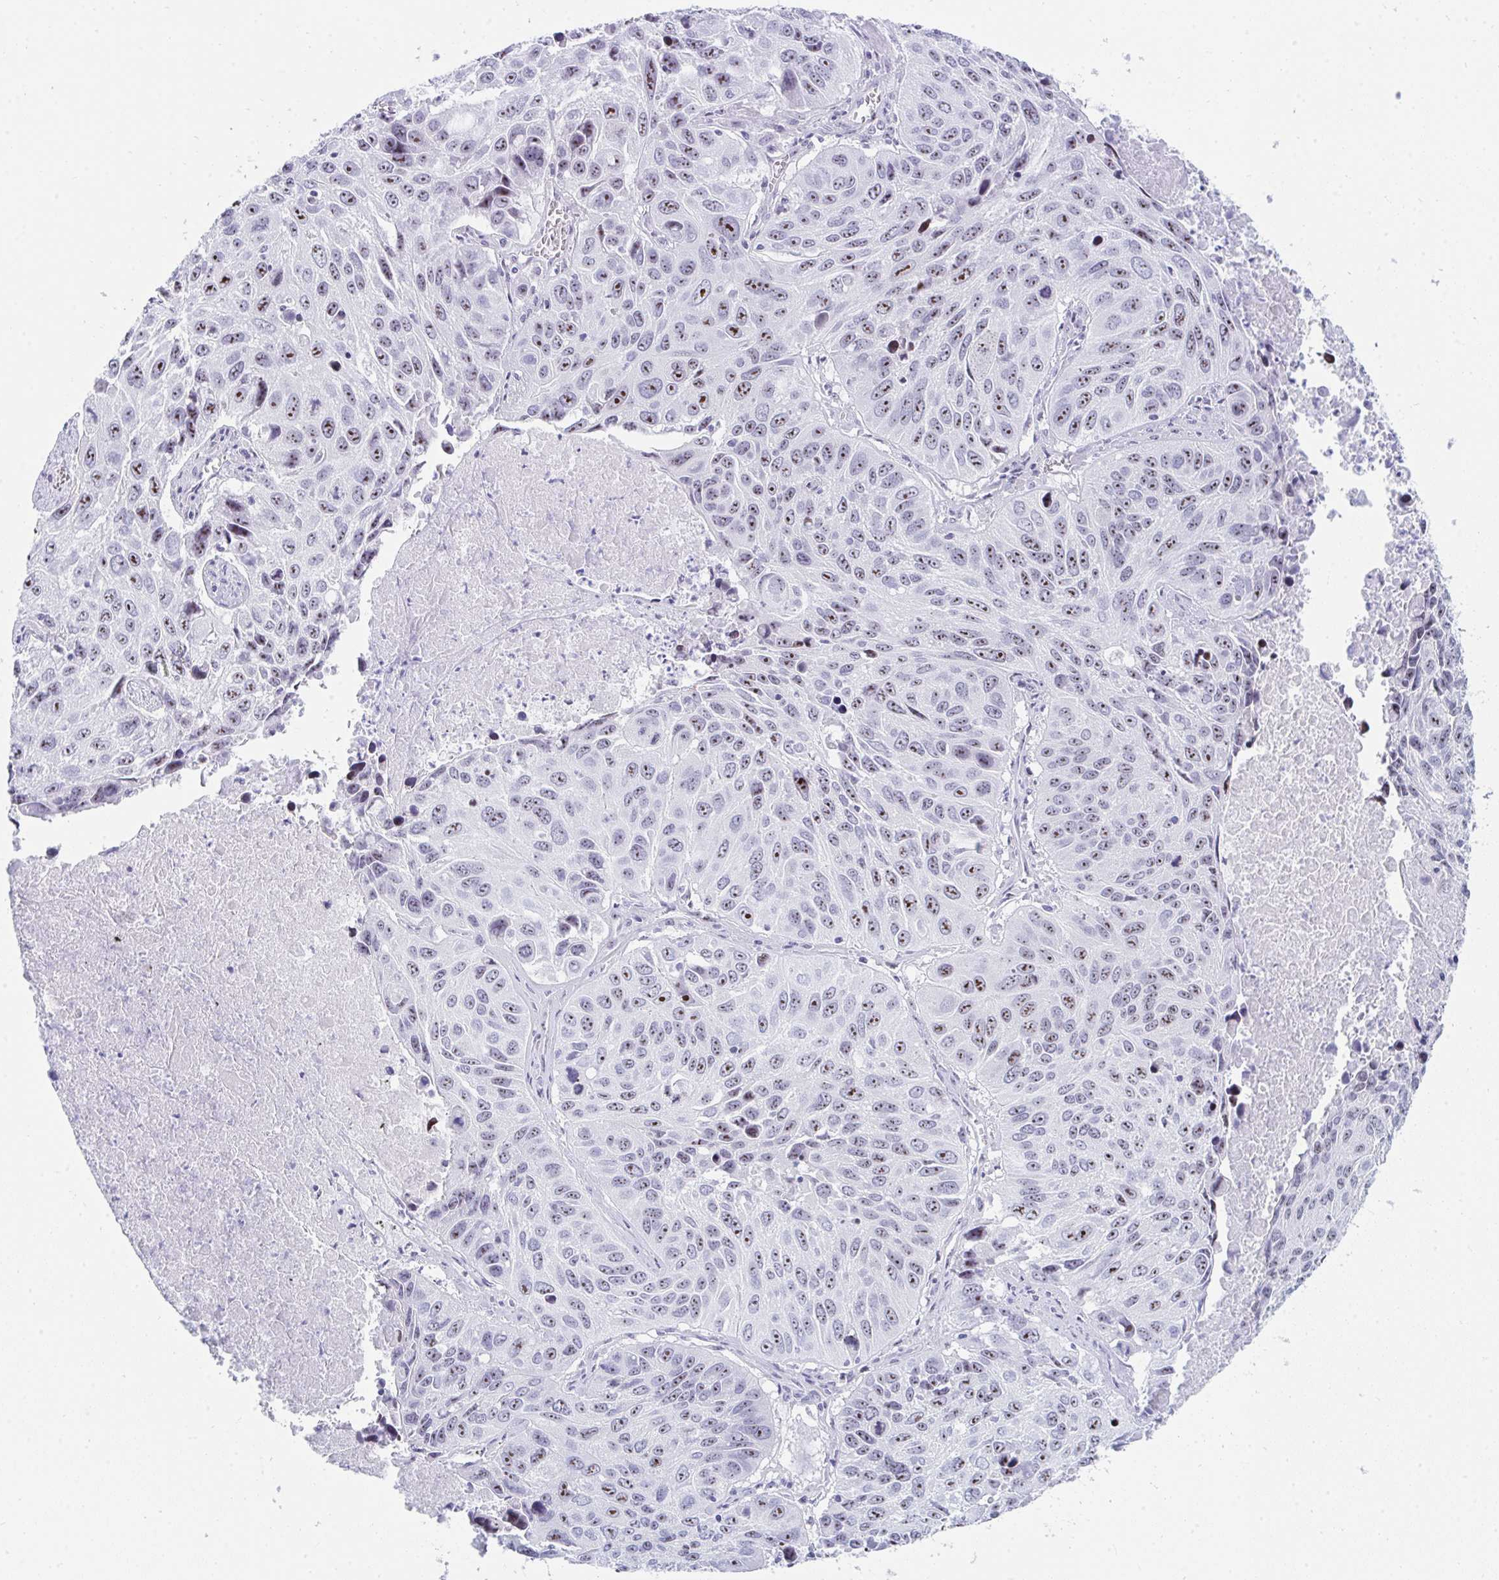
{"staining": {"intensity": "moderate", "quantity": "25%-75%", "location": "nuclear"}, "tissue": "lung cancer", "cell_type": "Tumor cells", "image_type": "cancer", "snomed": [{"axis": "morphology", "description": "Squamous cell carcinoma, NOS"}, {"axis": "topography", "description": "Lung"}], "caption": "This histopathology image demonstrates IHC staining of lung squamous cell carcinoma, with medium moderate nuclear positivity in approximately 25%-75% of tumor cells.", "gene": "NOP10", "patient": {"sex": "female", "age": 61}}